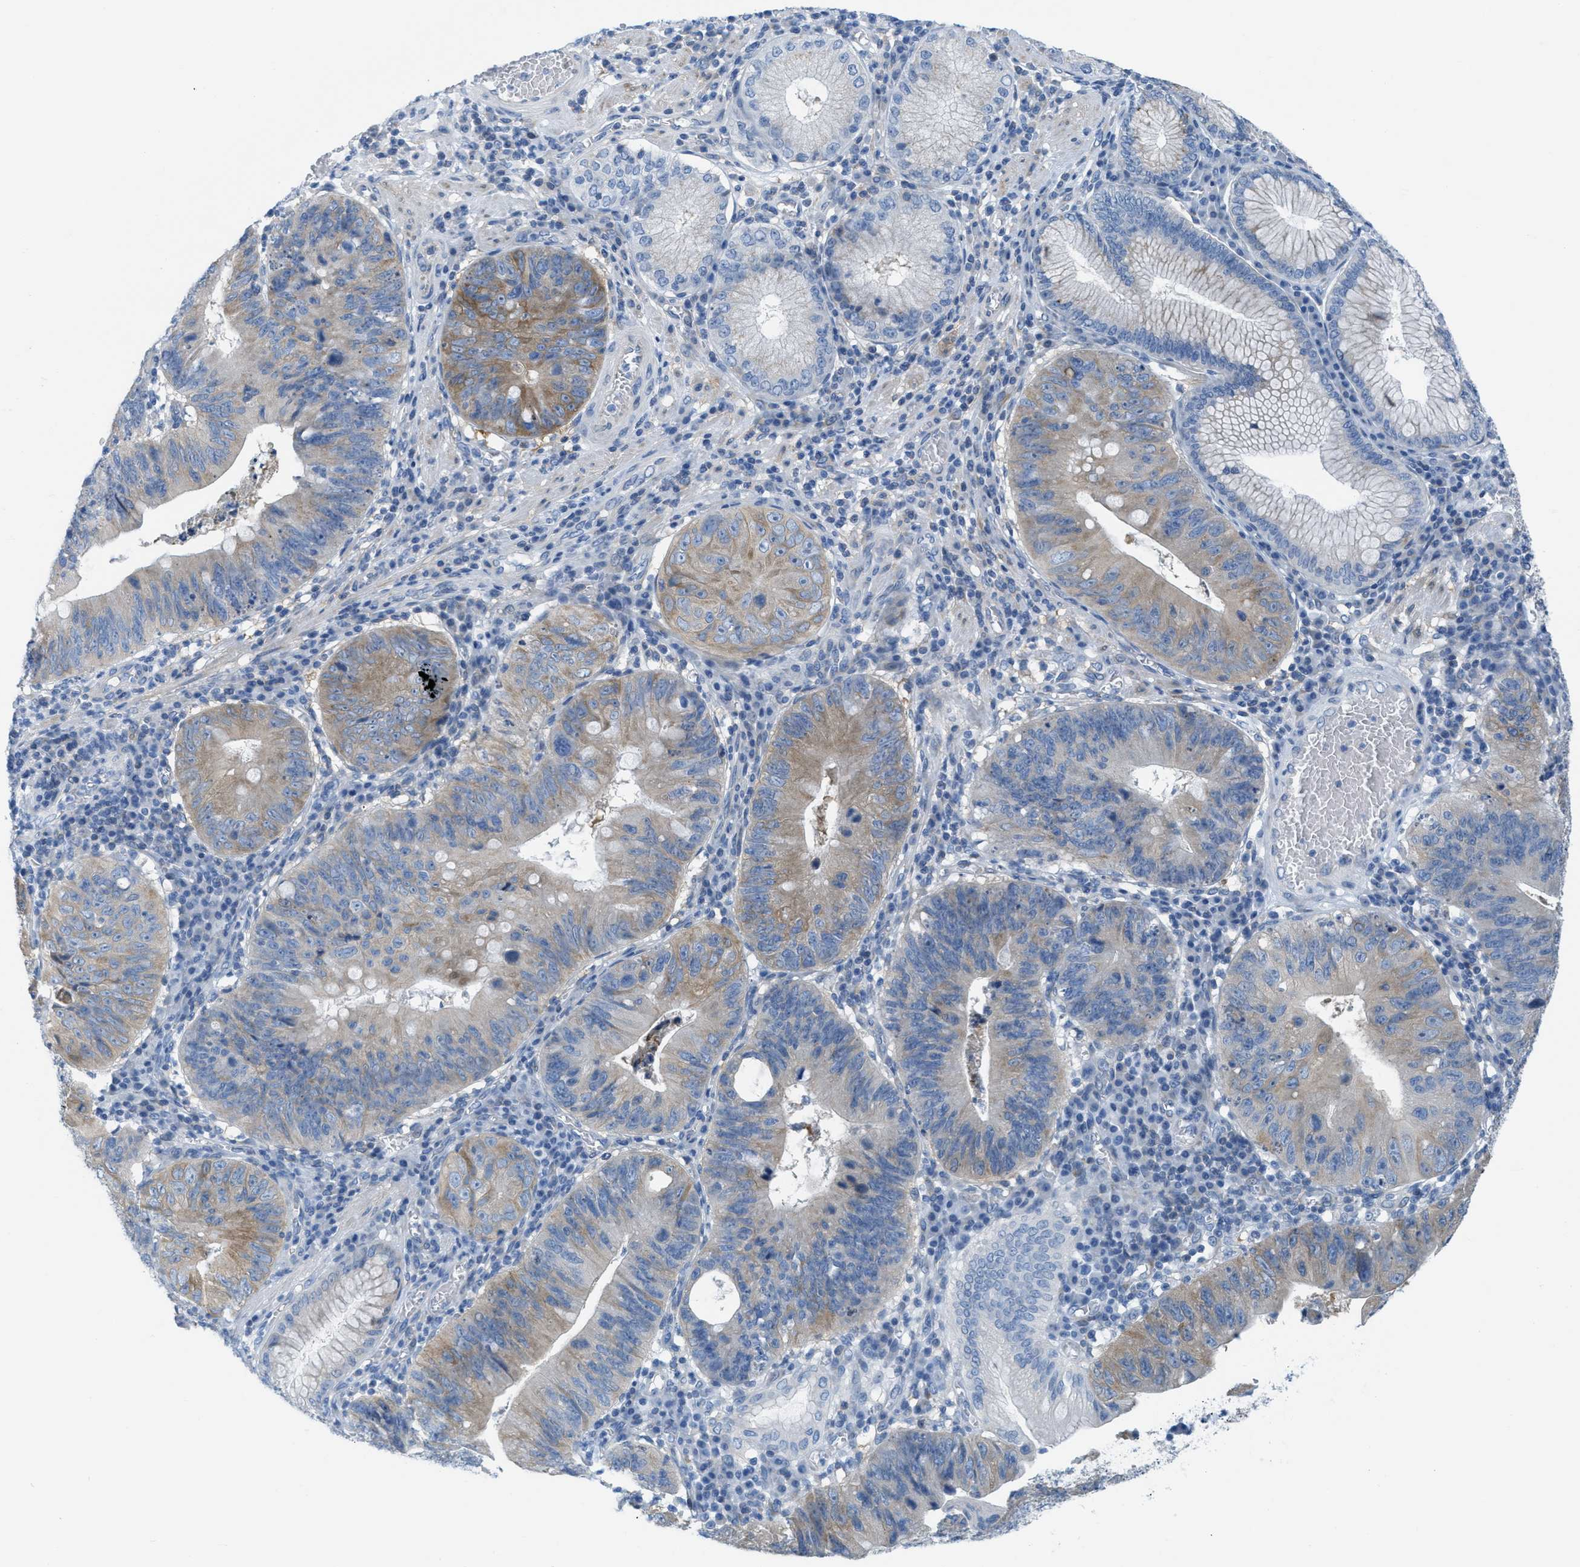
{"staining": {"intensity": "moderate", "quantity": ">75%", "location": "cytoplasmic/membranous"}, "tissue": "stomach cancer", "cell_type": "Tumor cells", "image_type": "cancer", "snomed": [{"axis": "morphology", "description": "Adenocarcinoma, NOS"}, {"axis": "topography", "description": "Stomach"}], "caption": "Tumor cells display moderate cytoplasmic/membranous expression in approximately >75% of cells in stomach cancer.", "gene": "ASGR1", "patient": {"sex": "male", "age": 59}}